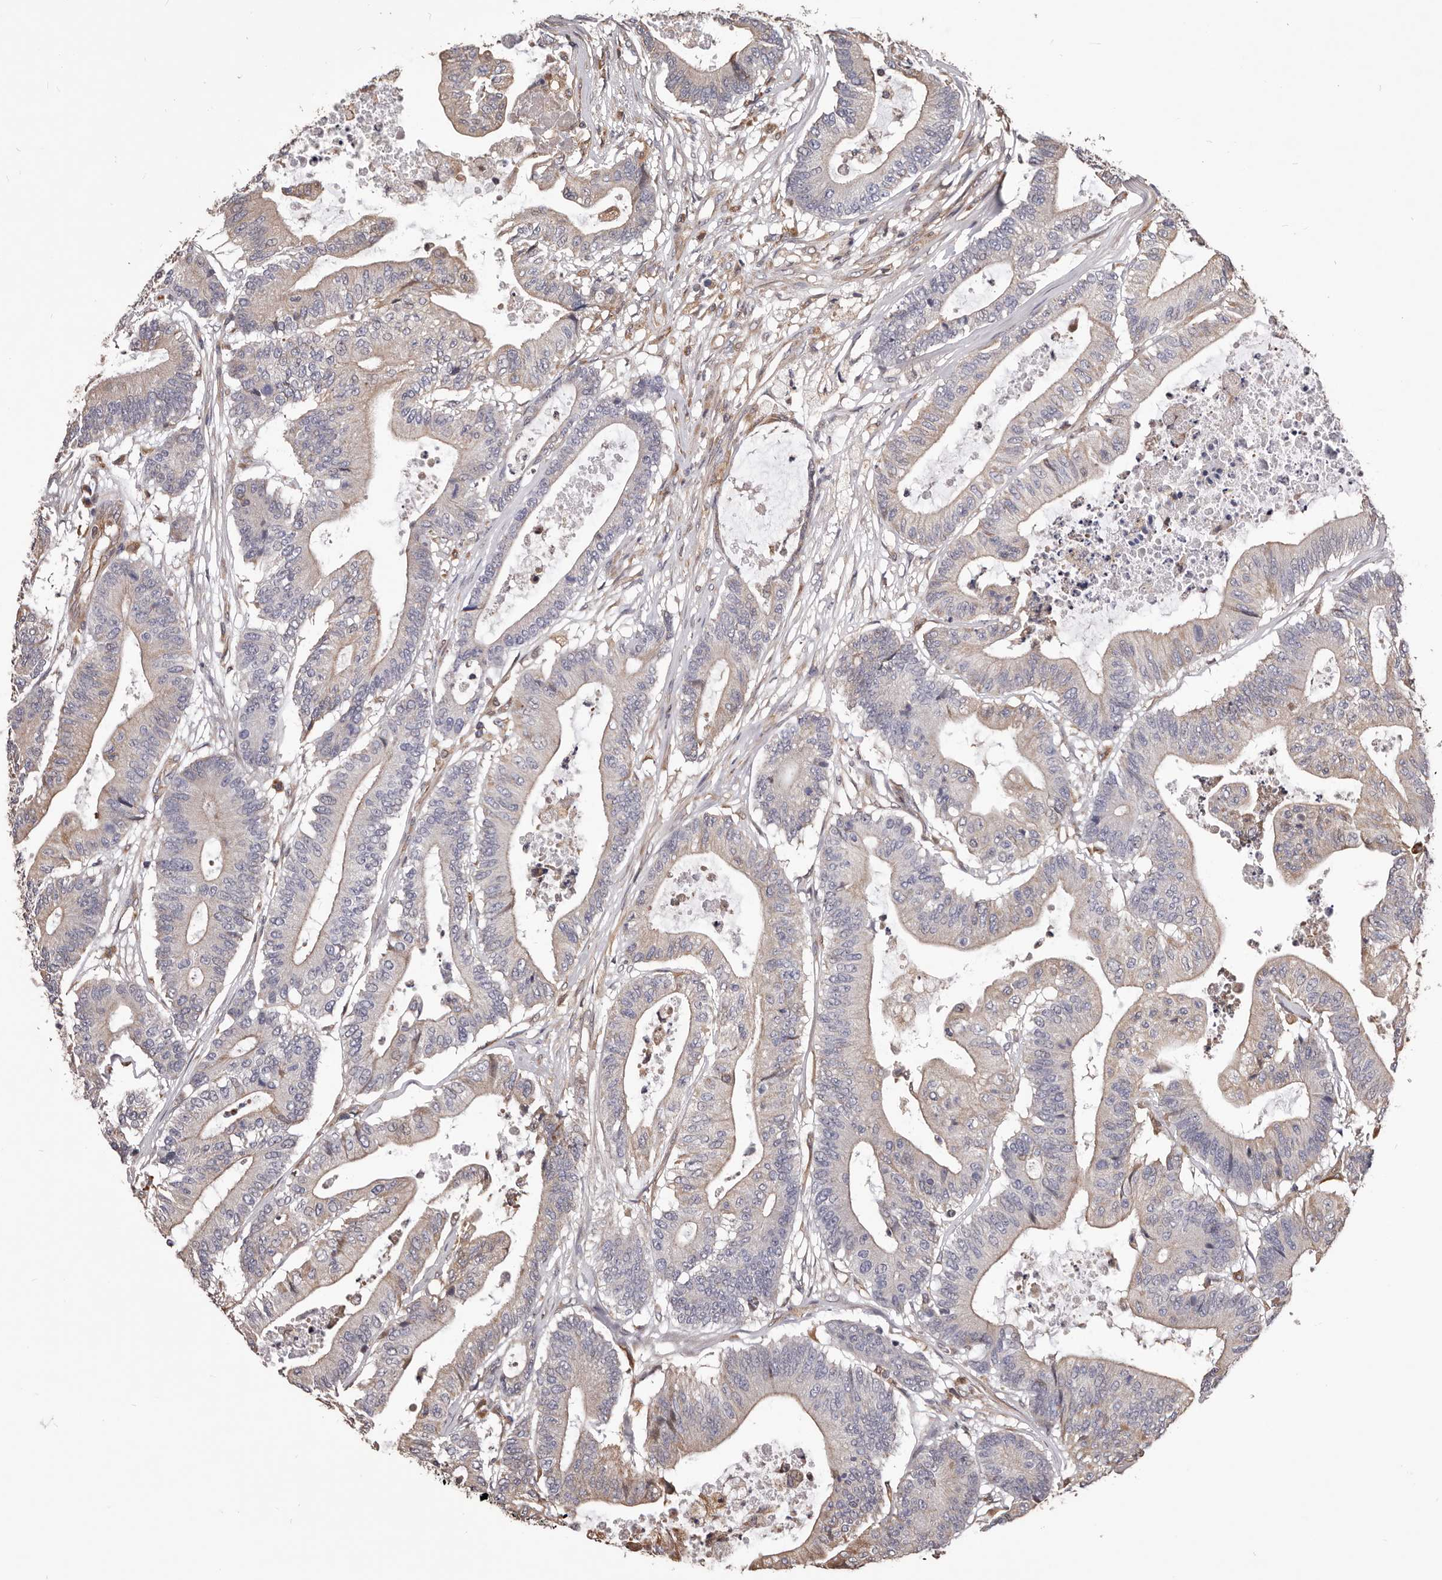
{"staining": {"intensity": "weak", "quantity": "<25%", "location": "cytoplasmic/membranous"}, "tissue": "colorectal cancer", "cell_type": "Tumor cells", "image_type": "cancer", "snomed": [{"axis": "morphology", "description": "Adenocarcinoma, NOS"}, {"axis": "topography", "description": "Colon"}], "caption": "Immunohistochemistry (IHC) image of human colorectal cancer stained for a protein (brown), which displays no positivity in tumor cells.", "gene": "CEP104", "patient": {"sex": "female", "age": 84}}